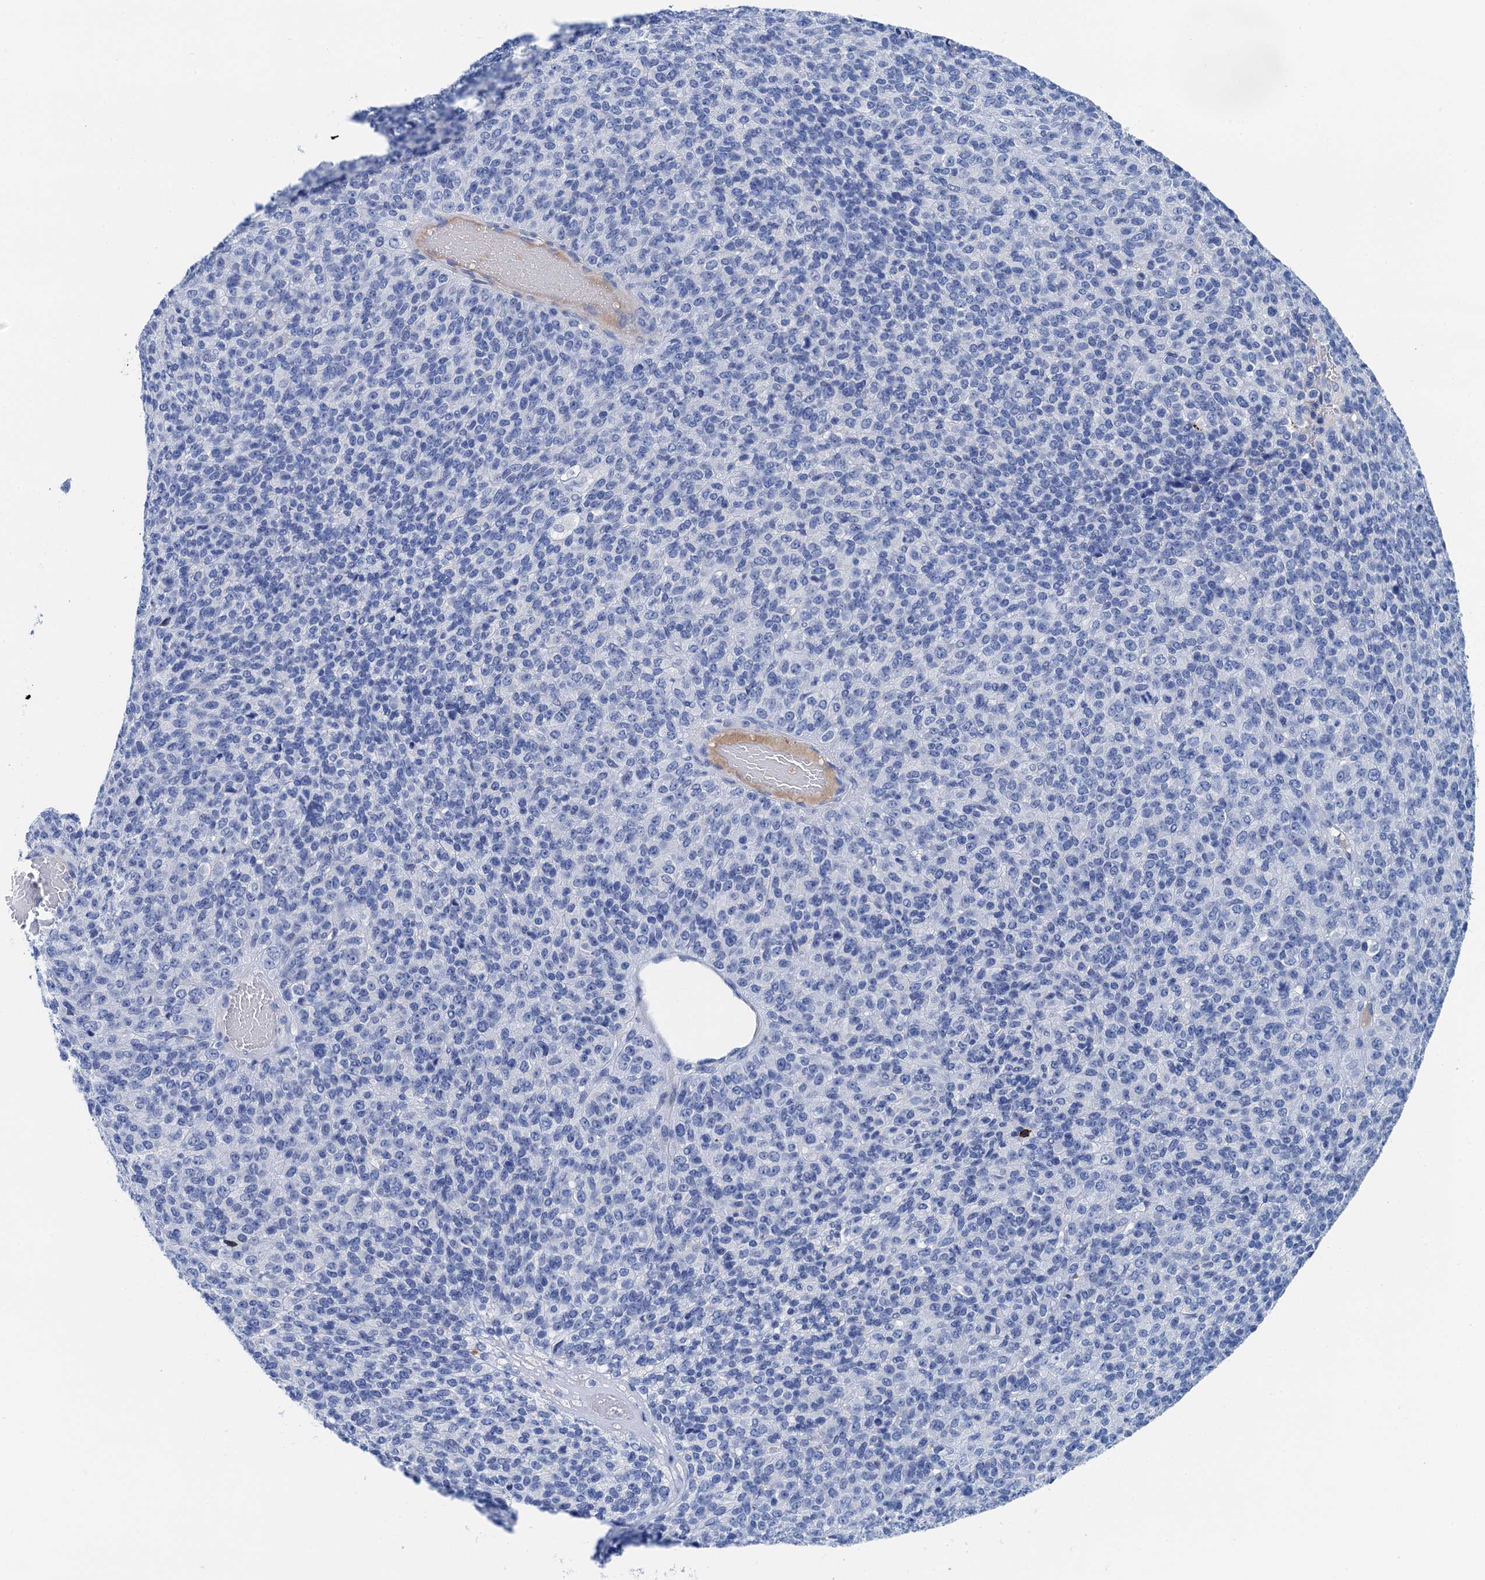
{"staining": {"intensity": "negative", "quantity": "none", "location": "none"}, "tissue": "melanoma", "cell_type": "Tumor cells", "image_type": "cancer", "snomed": [{"axis": "morphology", "description": "Malignant melanoma, Metastatic site"}, {"axis": "topography", "description": "Brain"}], "caption": "IHC image of neoplastic tissue: melanoma stained with DAB (3,3'-diaminobenzidine) demonstrates no significant protein staining in tumor cells.", "gene": "NLRP10", "patient": {"sex": "female", "age": 56}}